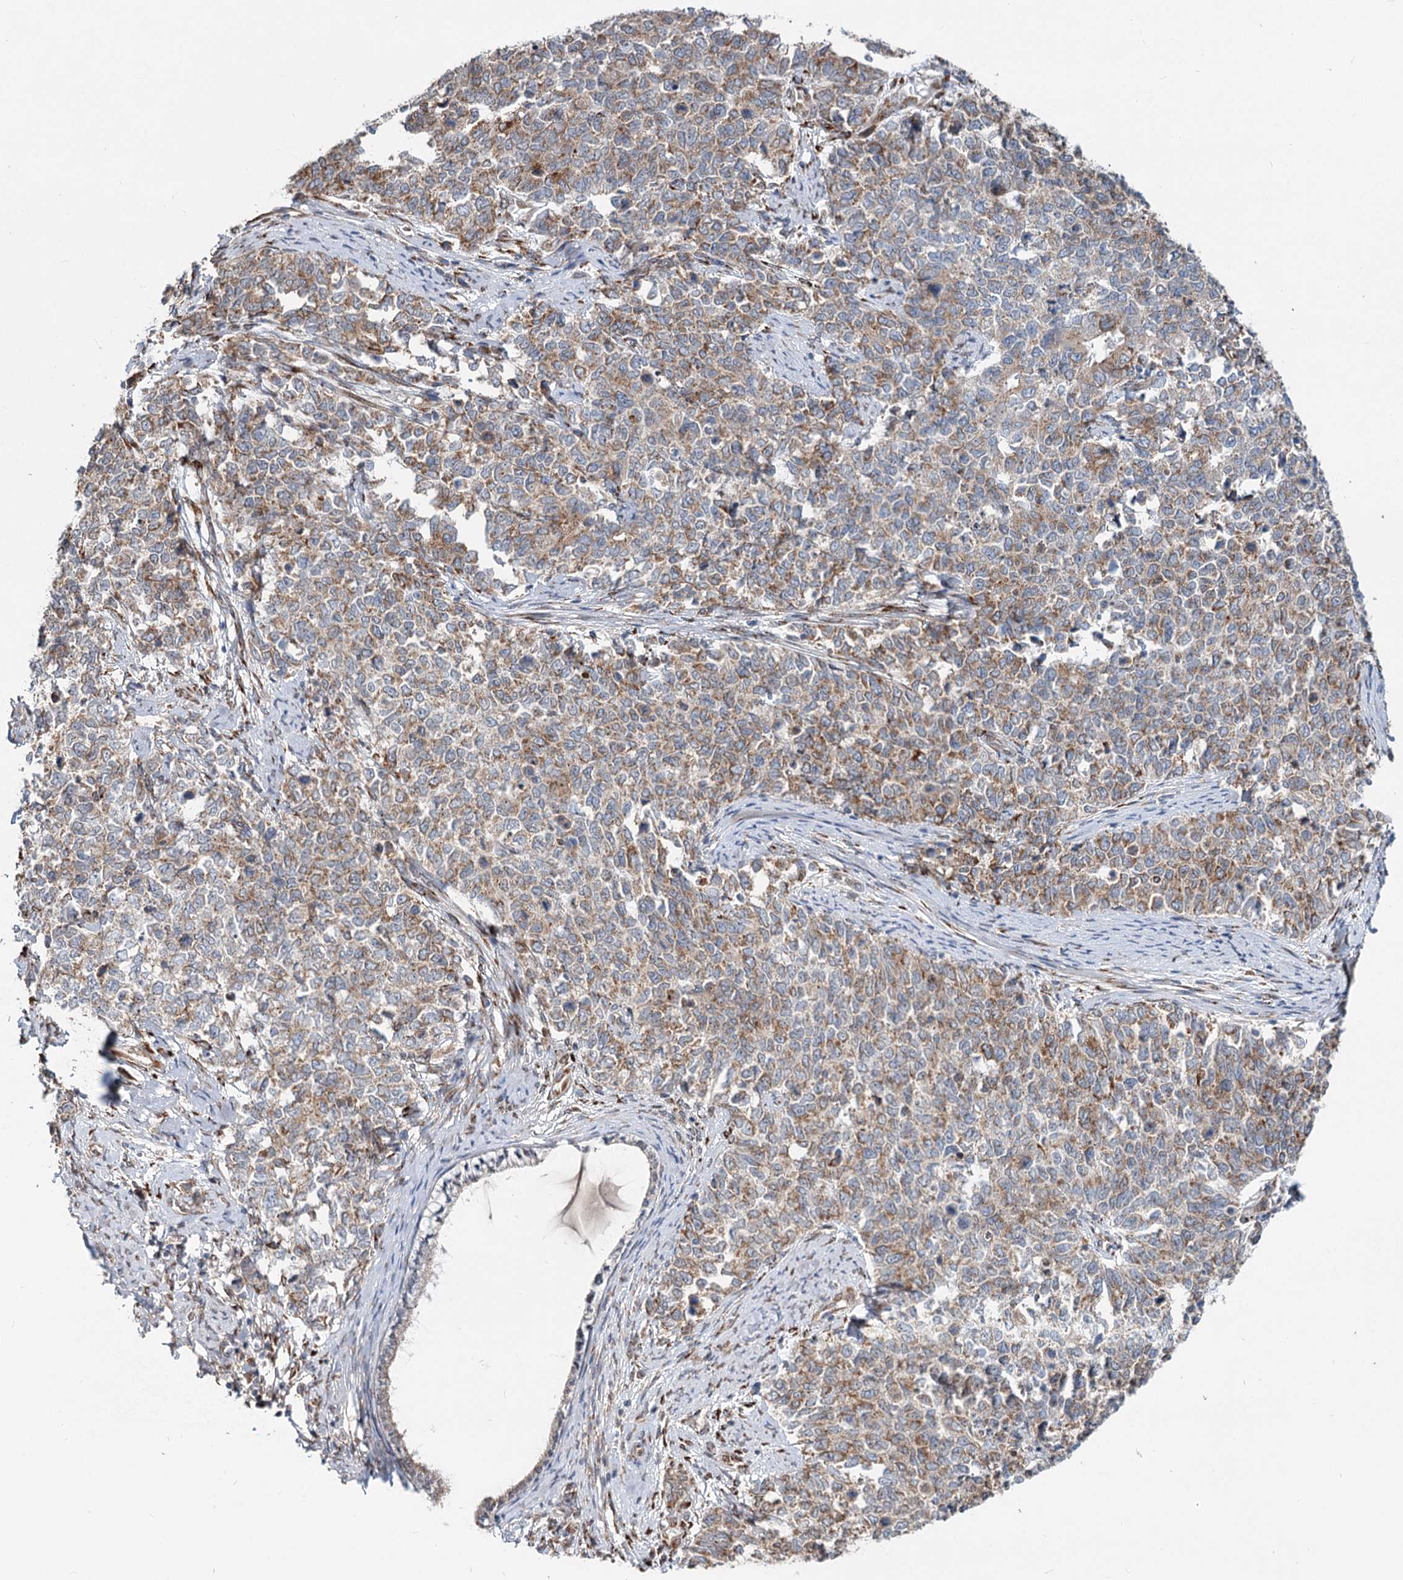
{"staining": {"intensity": "moderate", "quantity": "25%-75%", "location": "cytoplasmic/membranous"}, "tissue": "cervical cancer", "cell_type": "Tumor cells", "image_type": "cancer", "snomed": [{"axis": "morphology", "description": "Squamous cell carcinoma, NOS"}, {"axis": "topography", "description": "Cervix"}], "caption": "Immunohistochemistry photomicrograph of squamous cell carcinoma (cervical) stained for a protein (brown), which reveals medium levels of moderate cytoplasmic/membranous positivity in approximately 25%-75% of tumor cells.", "gene": "SPART", "patient": {"sex": "female", "age": 63}}